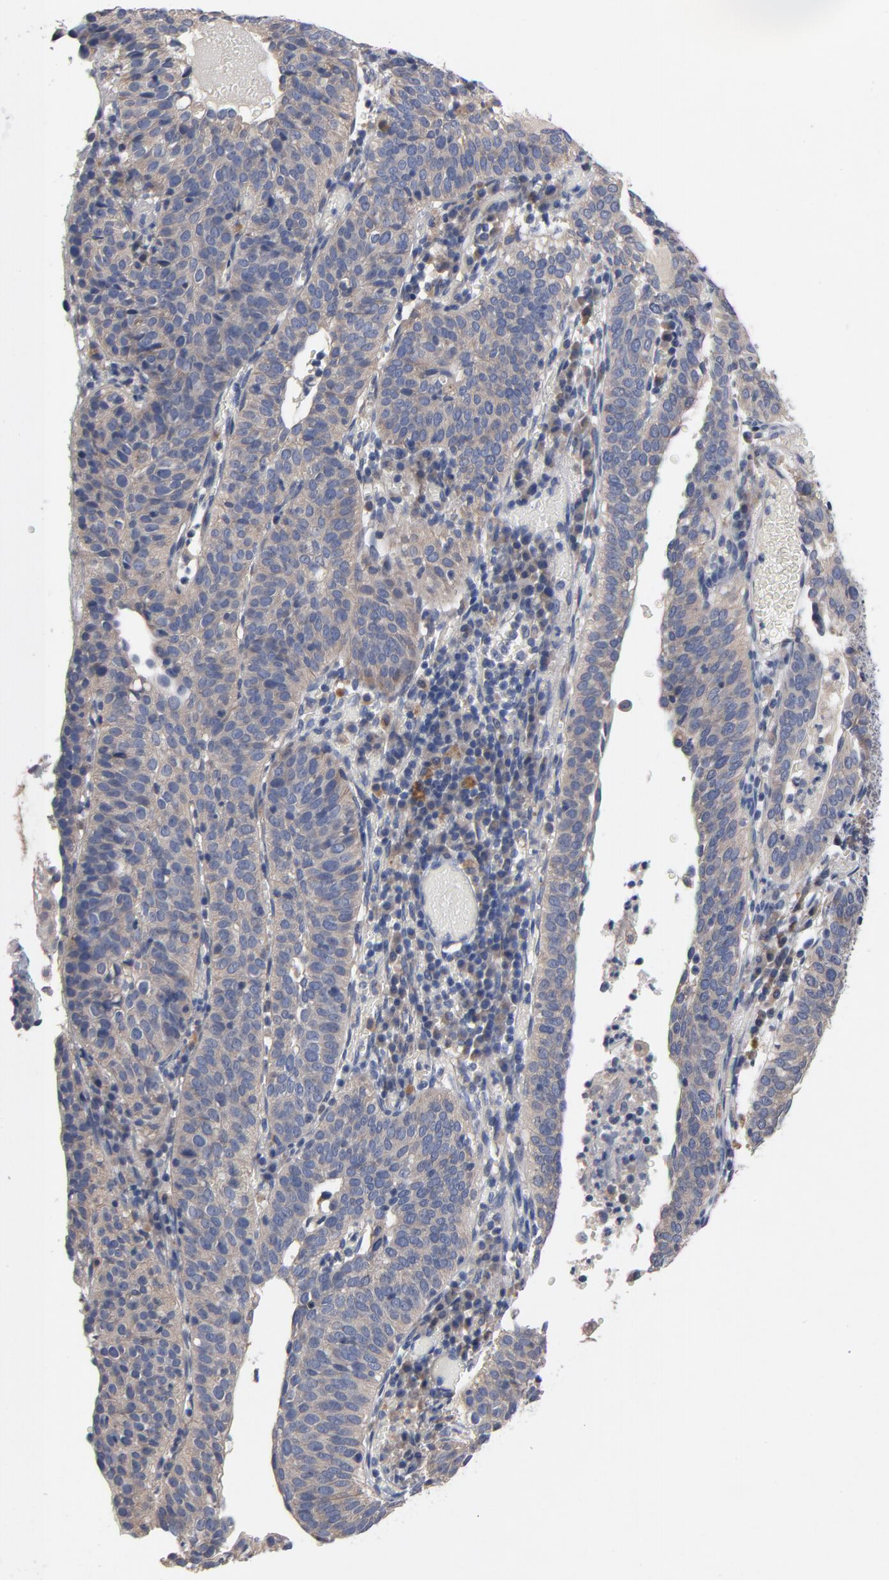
{"staining": {"intensity": "weak", "quantity": "25%-75%", "location": "cytoplasmic/membranous"}, "tissue": "cervical cancer", "cell_type": "Tumor cells", "image_type": "cancer", "snomed": [{"axis": "morphology", "description": "Squamous cell carcinoma, NOS"}, {"axis": "topography", "description": "Cervix"}], "caption": "DAB immunohistochemical staining of squamous cell carcinoma (cervical) shows weak cytoplasmic/membranous protein expression in about 25%-75% of tumor cells. The protein is stained brown, and the nuclei are stained in blue (DAB IHC with brightfield microscopy, high magnification).", "gene": "CCDC134", "patient": {"sex": "female", "age": 39}}